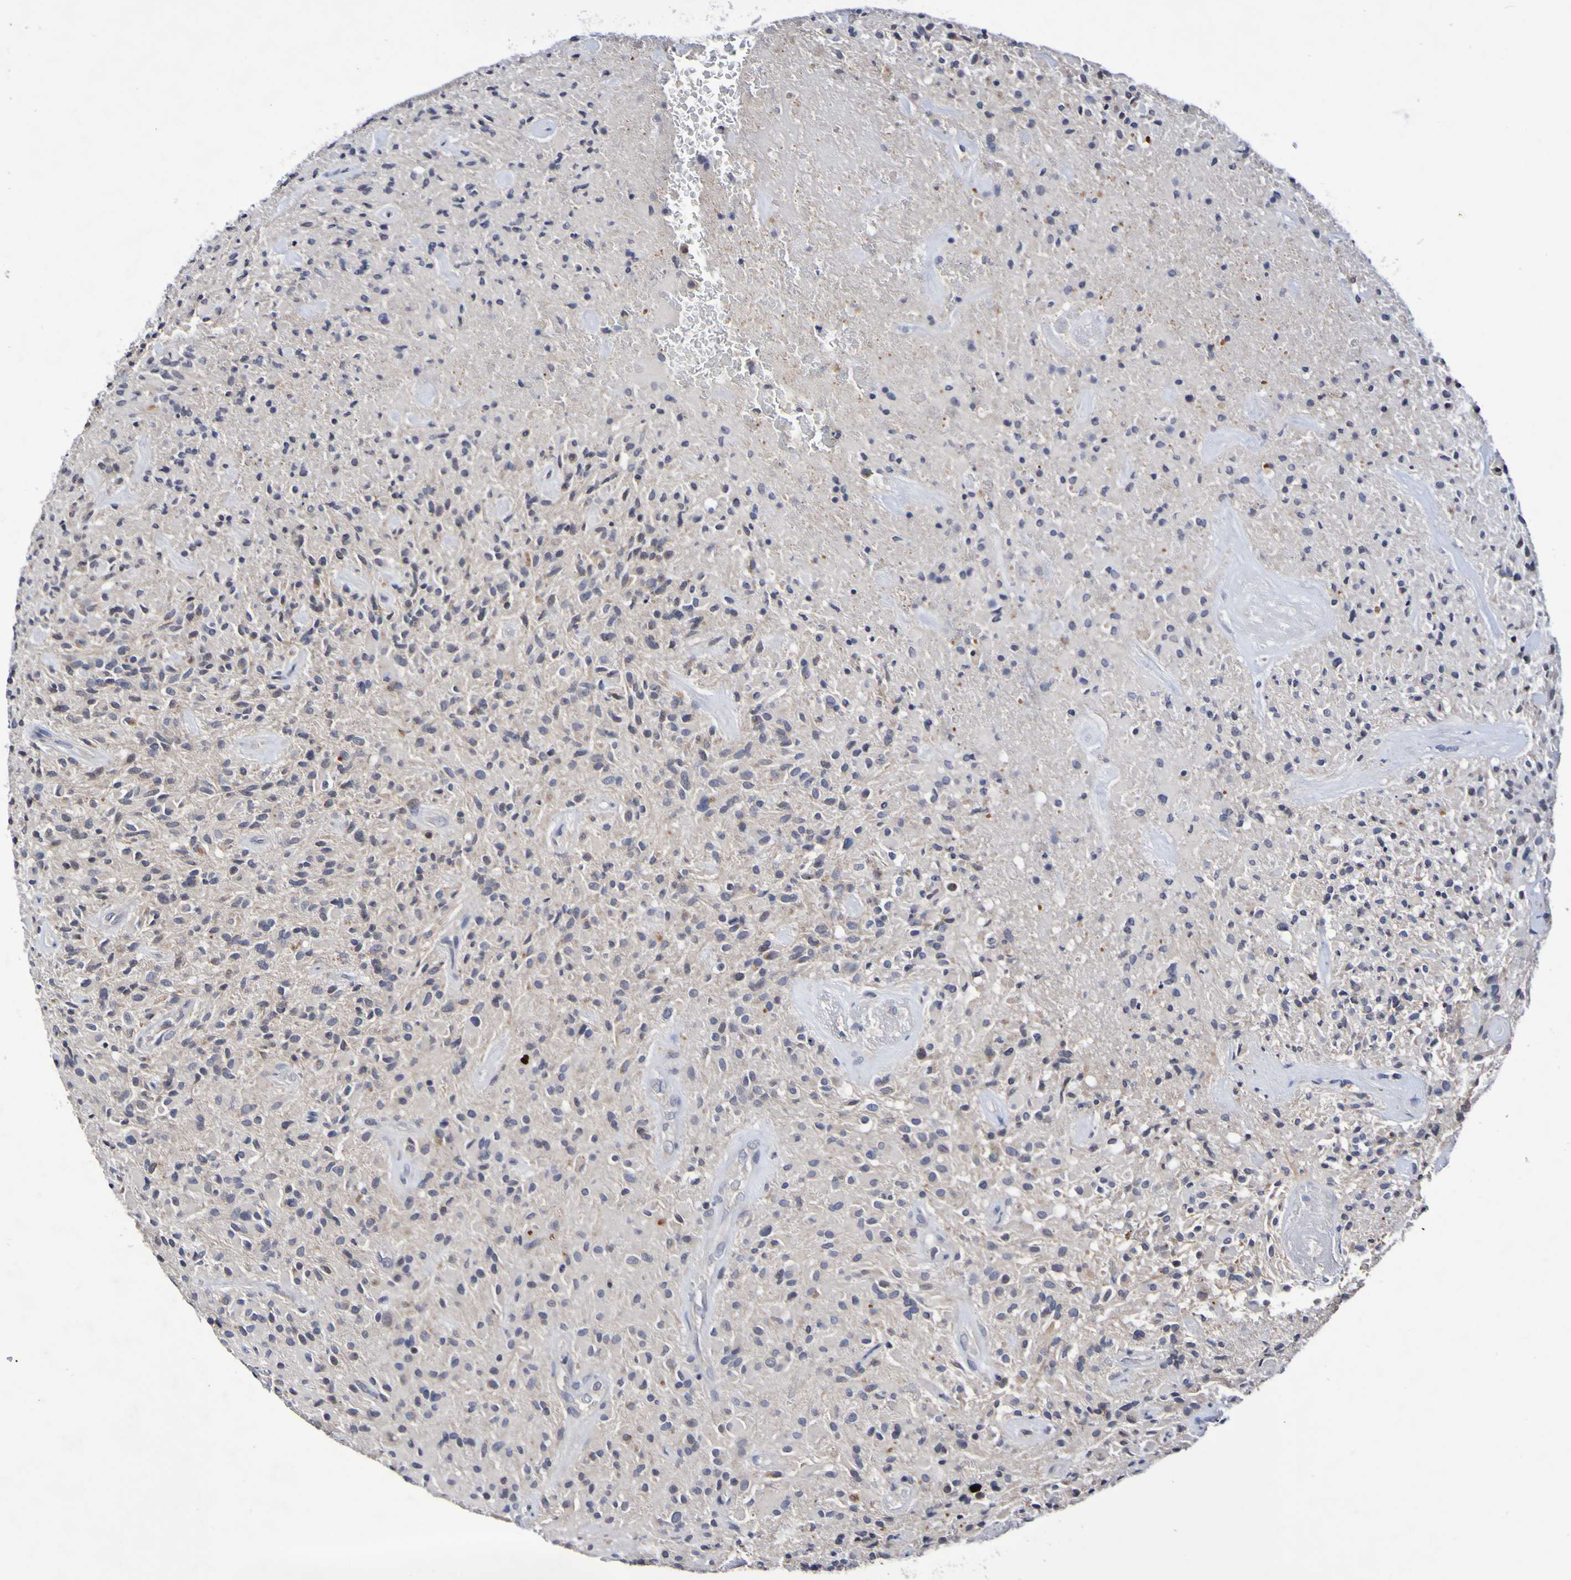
{"staining": {"intensity": "weak", "quantity": ">75%", "location": "cytoplasmic/membranous"}, "tissue": "glioma", "cell_type": "Tumor cells", "image_type": "cancer", "snomed": [{"axis": "morphology", "description": "Glioma, malignant, High grade"}, {"axis": "topography", "description": "Brain"}], "caption": "The photomicrograph demonstrates staining of malignant high-grade glioma, revealing weak cytoplasmic/membranous protein positivity (brown color) within tumor cells.", "gene": "PTP4A2", "patient": {"sex": "male", "age": 71}}